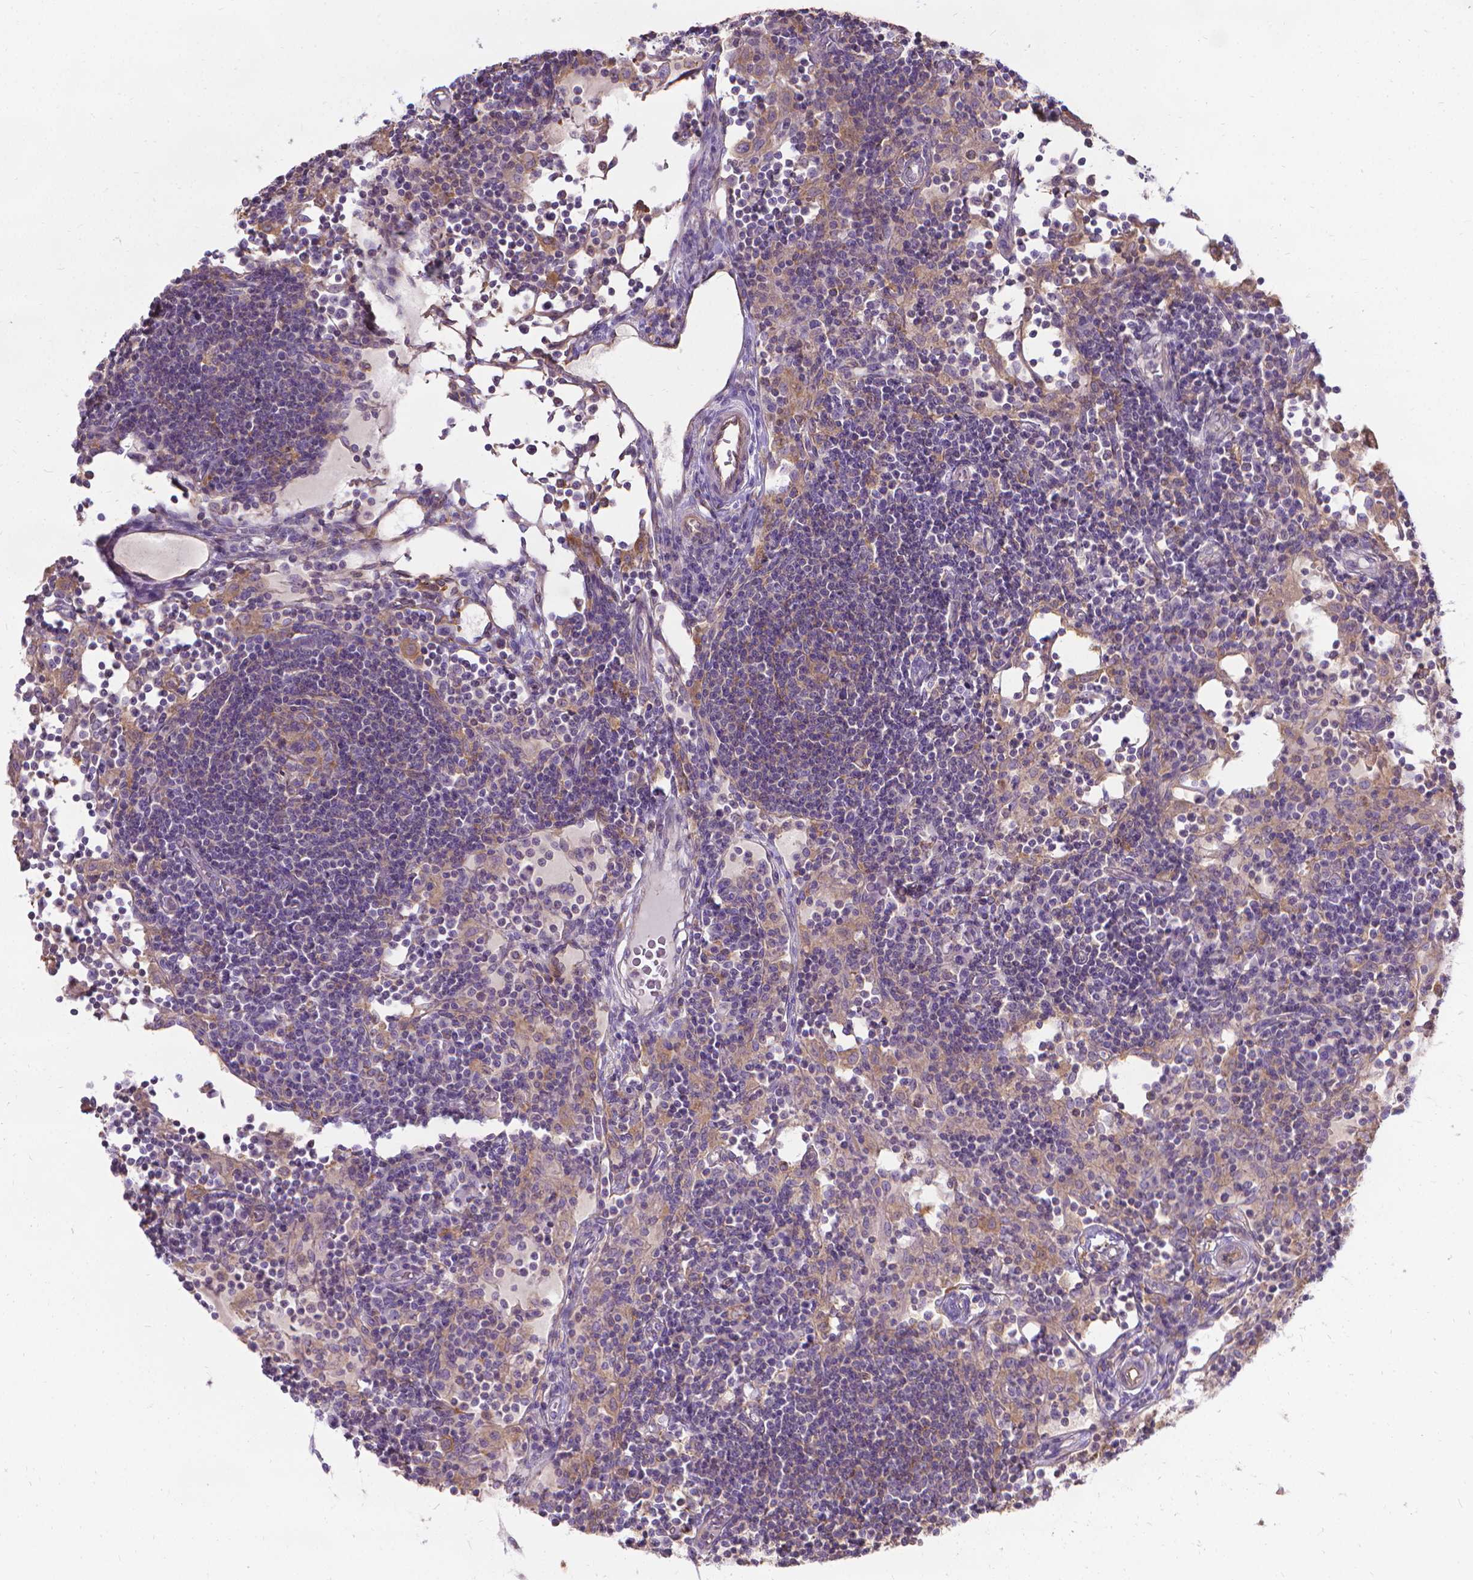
{"staining": {"intensity": "weak", "quantity": "<25%", "location": "cytoplasmic/membranous"}, "tissue": "lymph node", "cell_type": "Germinal center cells", "image_type": "normal", "snomed": [{"axis": "morphology", "description": "Normal tissue, NOS"}, {"axis": "topography", "description": "Lymph node"}], "caption": "DAB (3,3'-diaminobenzidine) immunohistochemical staining of benign lymph node exhibits no significant expression in germinal center cells.", "gene": "CFAP299", "patient": {"sex": "female", "age": 72}}